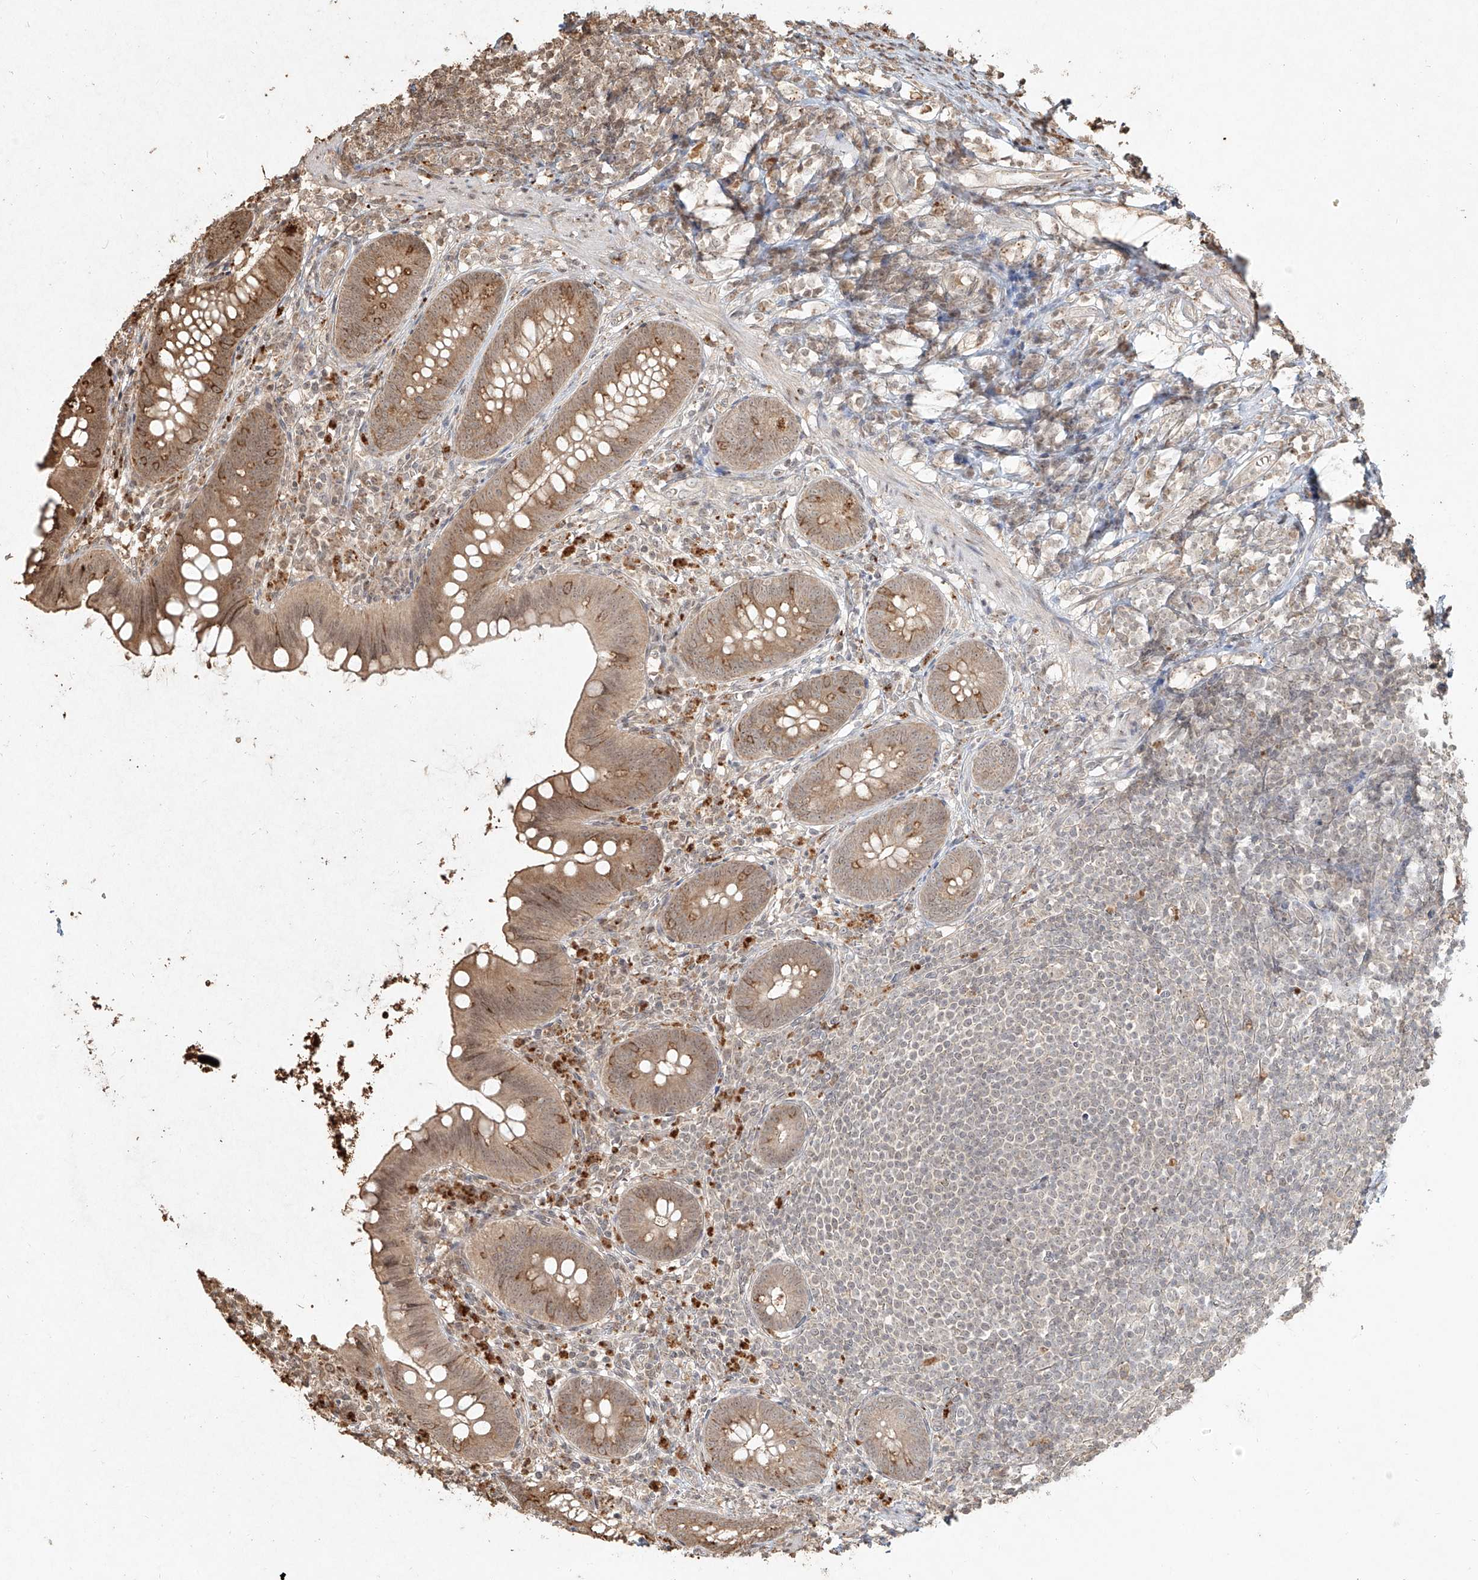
{"staining": {"intensity": "moderate", "quantity": "25%-75%", "location": "cytoplasmic/membranous"}, "tissue": "appendix", "cell_type": "Glandular cells", "image_type": "normal", "snomed": [{"axis": "morphology", "description": "Normal tissue, NOS"}, {"axis": "topography", "description": "Appendix"}], "caption": "Immunohistochemical staining of normal appendix exhibits 25%-75% levels of moderate cytoplasmic/membranous protein positivity in approximately 25%-75% of glandular cells.", "gene": "UBE2K", "patient": {"sex": "female", "age": 62}}